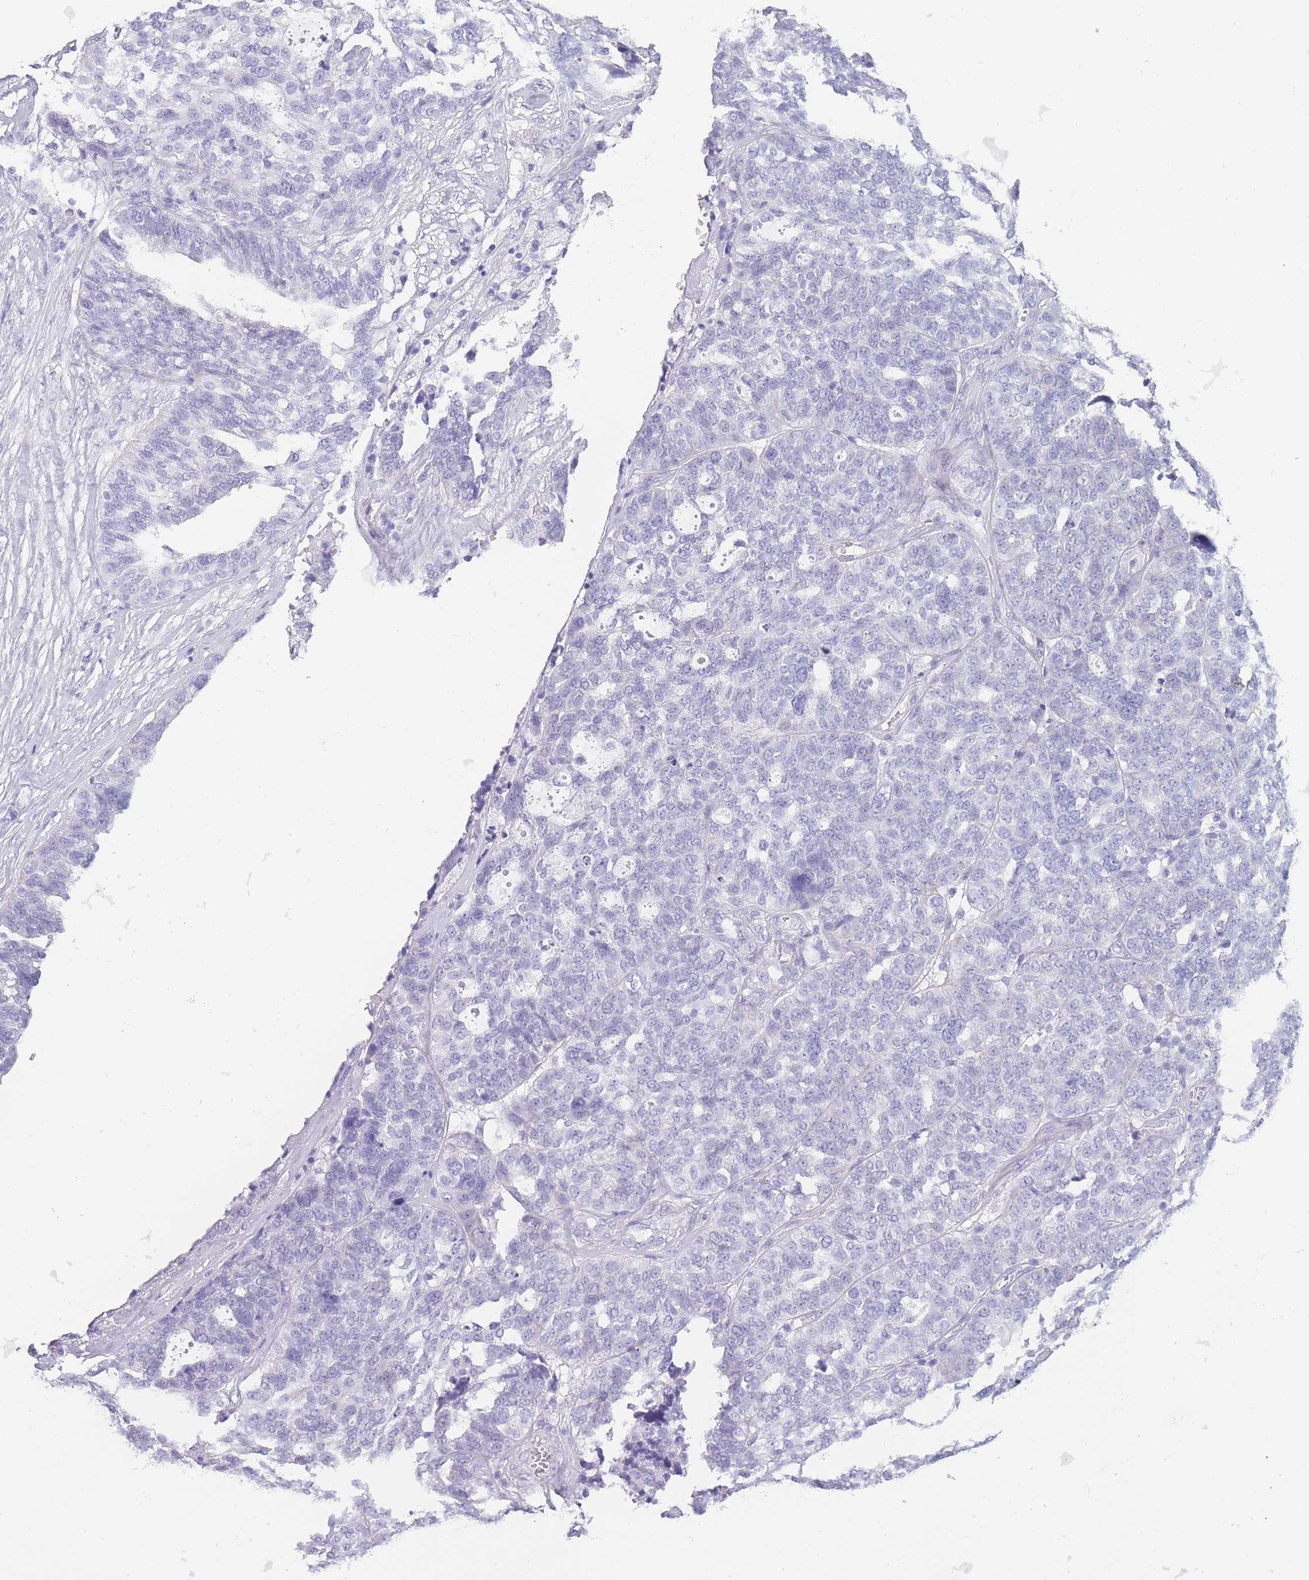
{"staining": {"intensity": "negative", "quantity": "none", "location": "none"}, "tissue": "ovarian cancer", "cell_type": "Tumor cells", "image_type": "cancer", "snomed": [{"axis": "morphology", "description": "Cystadenocarcinoma, serous, NOS"}, {"axis": "topography", "description": "Ovary"}], "caption": "Immunohistochemistry (IHC) of human serous cystadenocarcinoma (ovarian) reveals no positivity in tumor cells.", "gene": "DCANP1", "patient": {"sex": "female", "age": 59}}